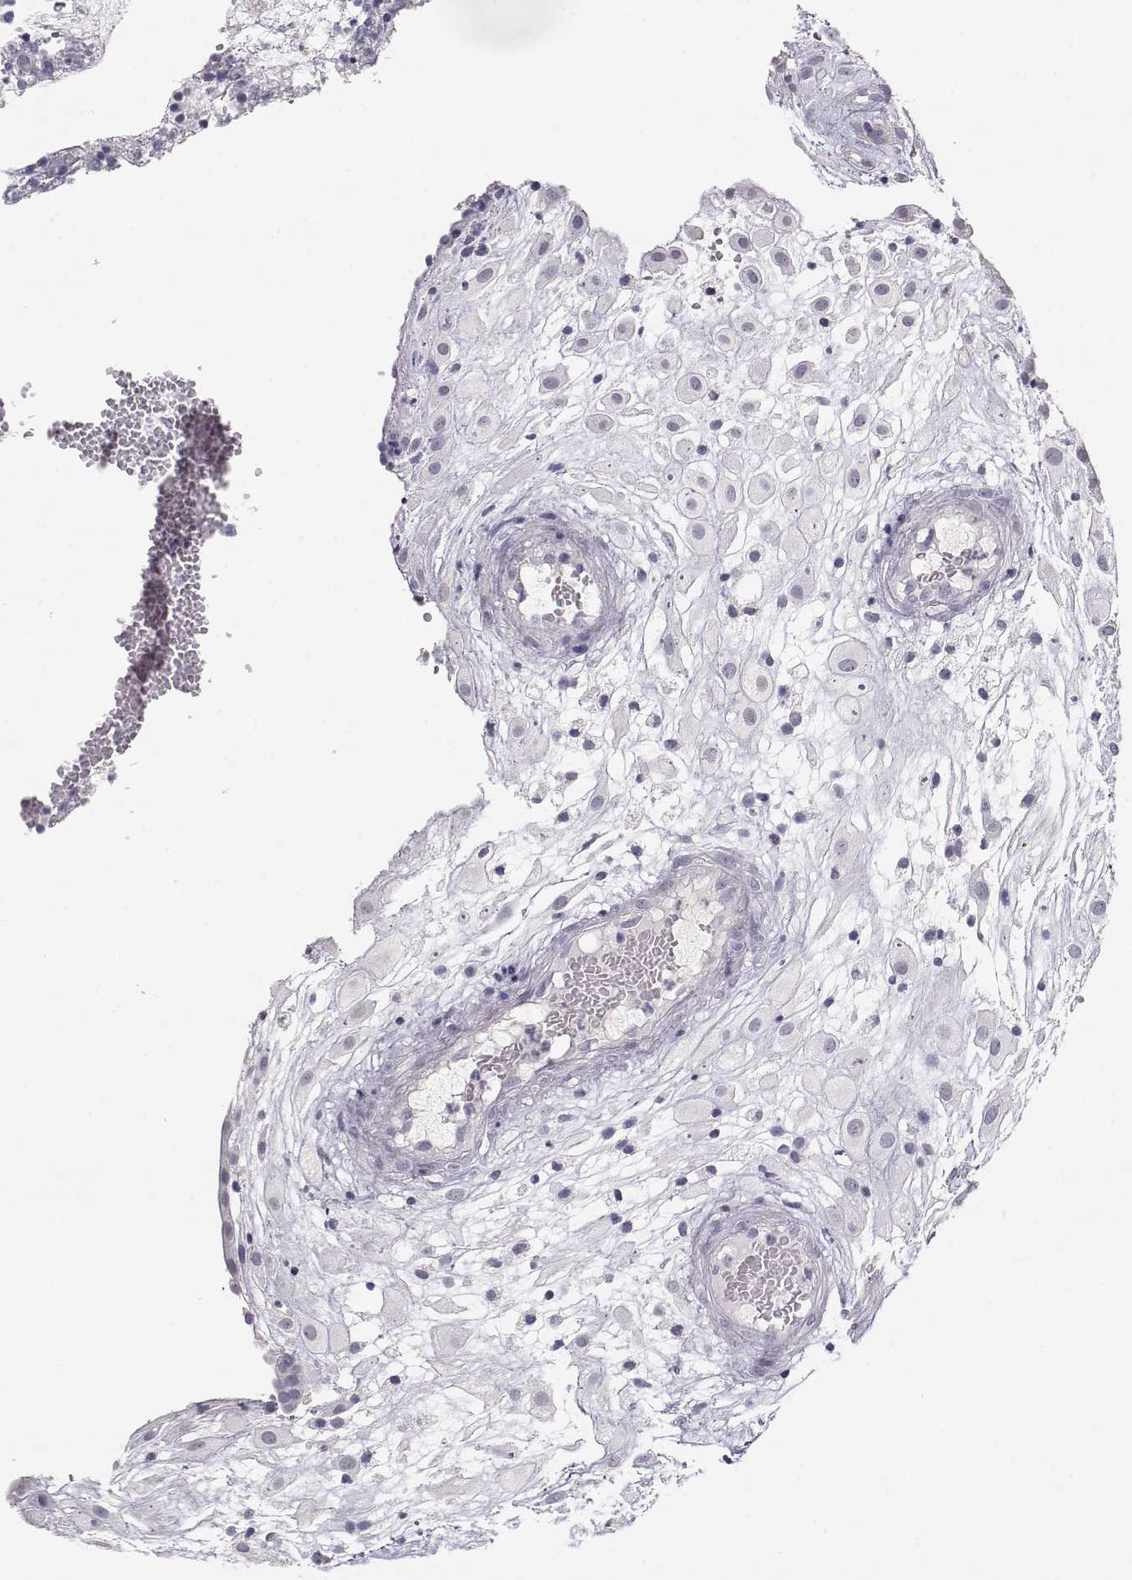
{"staining": {"intensity": "negative", "quantity": "none", "location": "none"}, "tissue": "placenta", "cell_type": "Decidual cells", "image_type": "normal", "snomed": [{"axis": "morphology", "description": "Normal tissue, NOS"}, {"axis": "topography", "description": "Placenta"}], "caption": "High power microscopy micrograph of an immunohistochemistry micrograph of normal placenta, revealing no significant positivity in decidual cells. (Immunohistochemistry, brightfield microscopy, high magnification).", "gene": "TKTL1", "patient": {"sex": "female", "age": 24}}